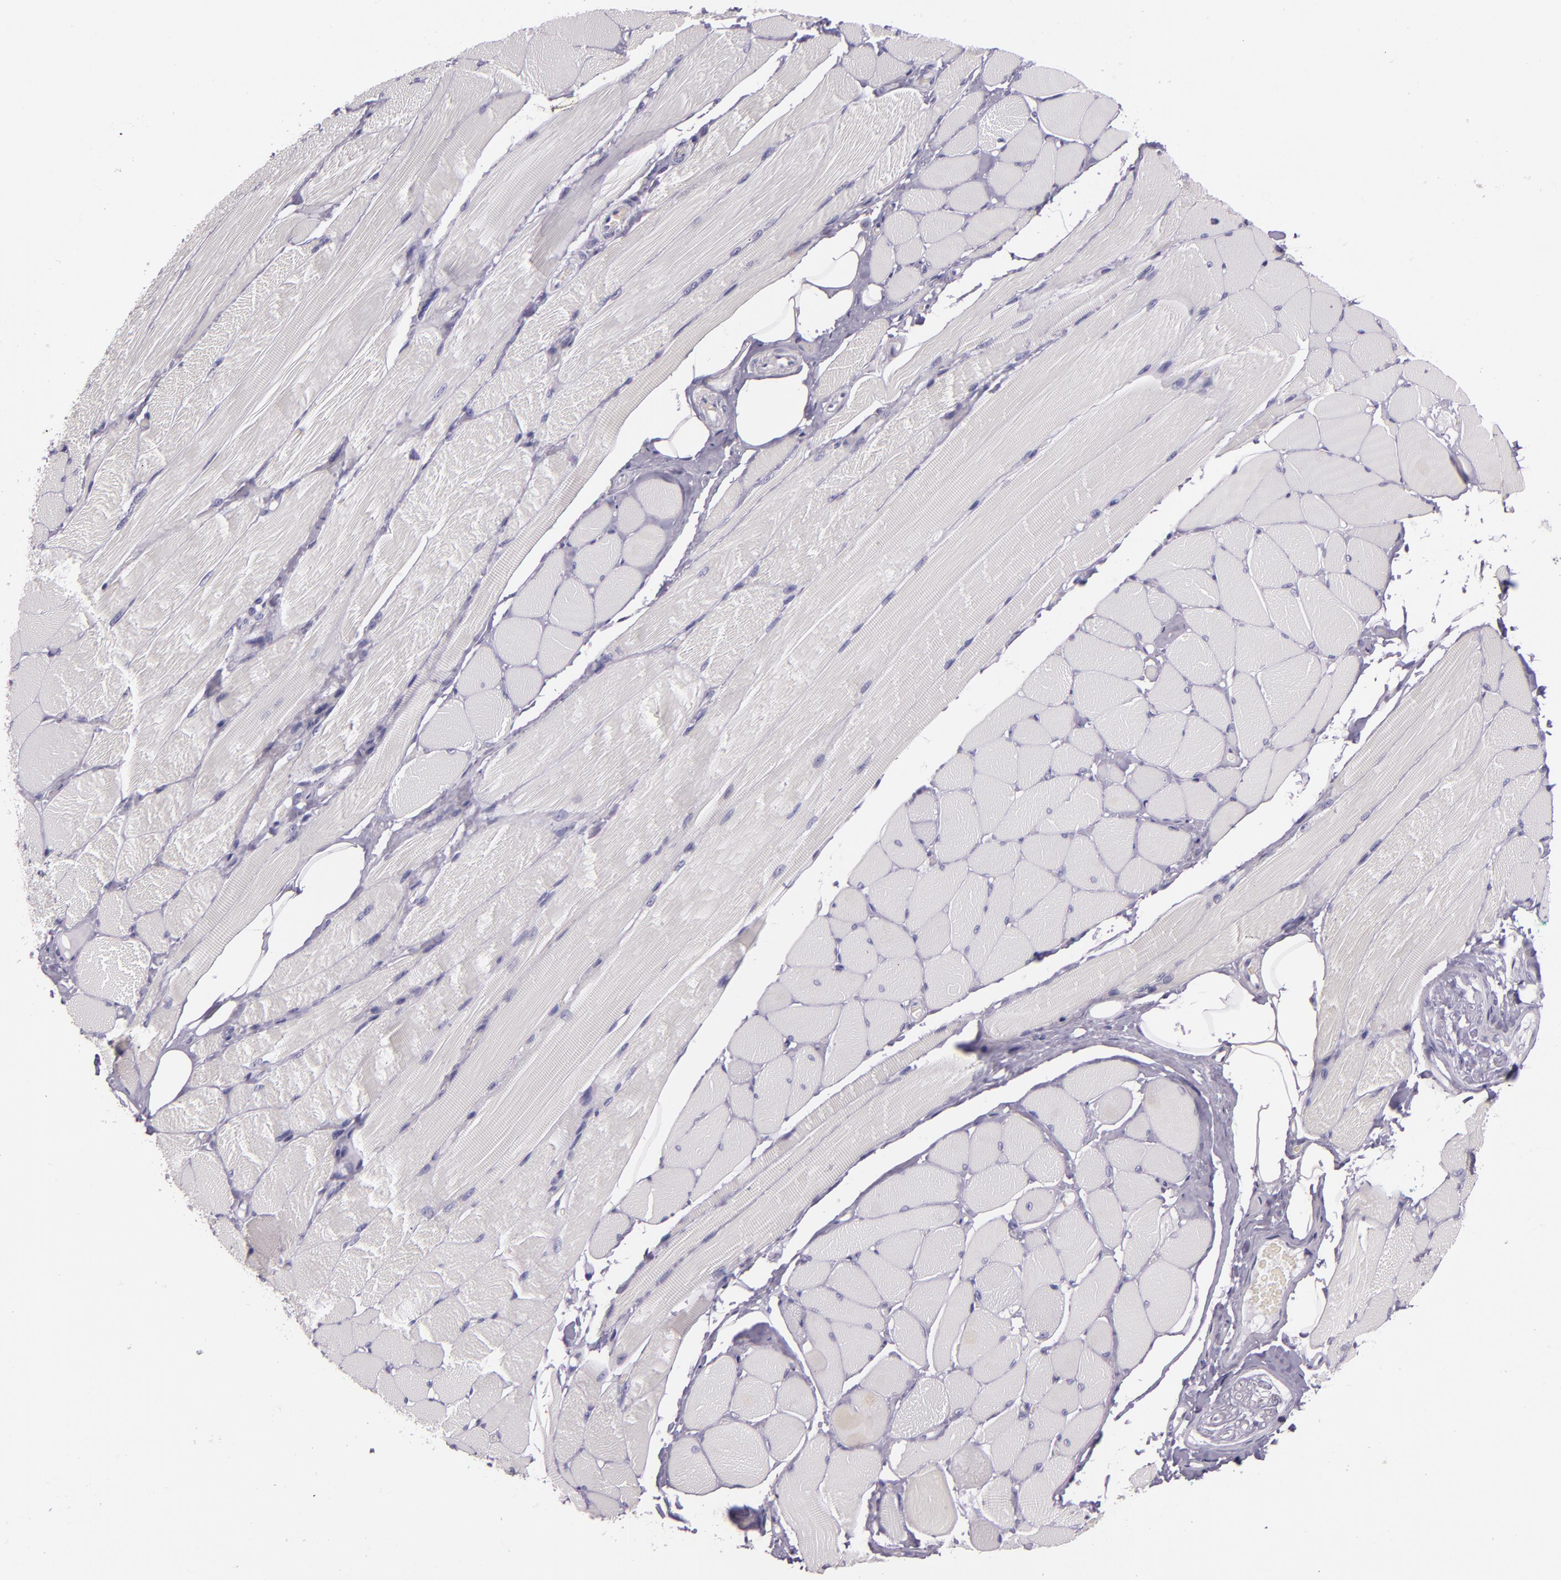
{"staining": {"intensity": "negative", "quantity": "none", "location": "none"}, "tissue": "adipose tissue", "cell_type": "Adipocytes", "image_type": "normal", "snomed": [{"axis": "morphology", "description": "Normal tissue, NOS"}, {"axis": "topography", "description": "Skeletal muscle"}, {"axis": "topography", "description": "Peripheral nerve tissue"}], "caption": "IHC of normal adipose tissue demonstrates no positivity in adipocytes. Nuclei are stained in blue.", "gene": "INA", "patient": {"sex": "female", "age": 84}}